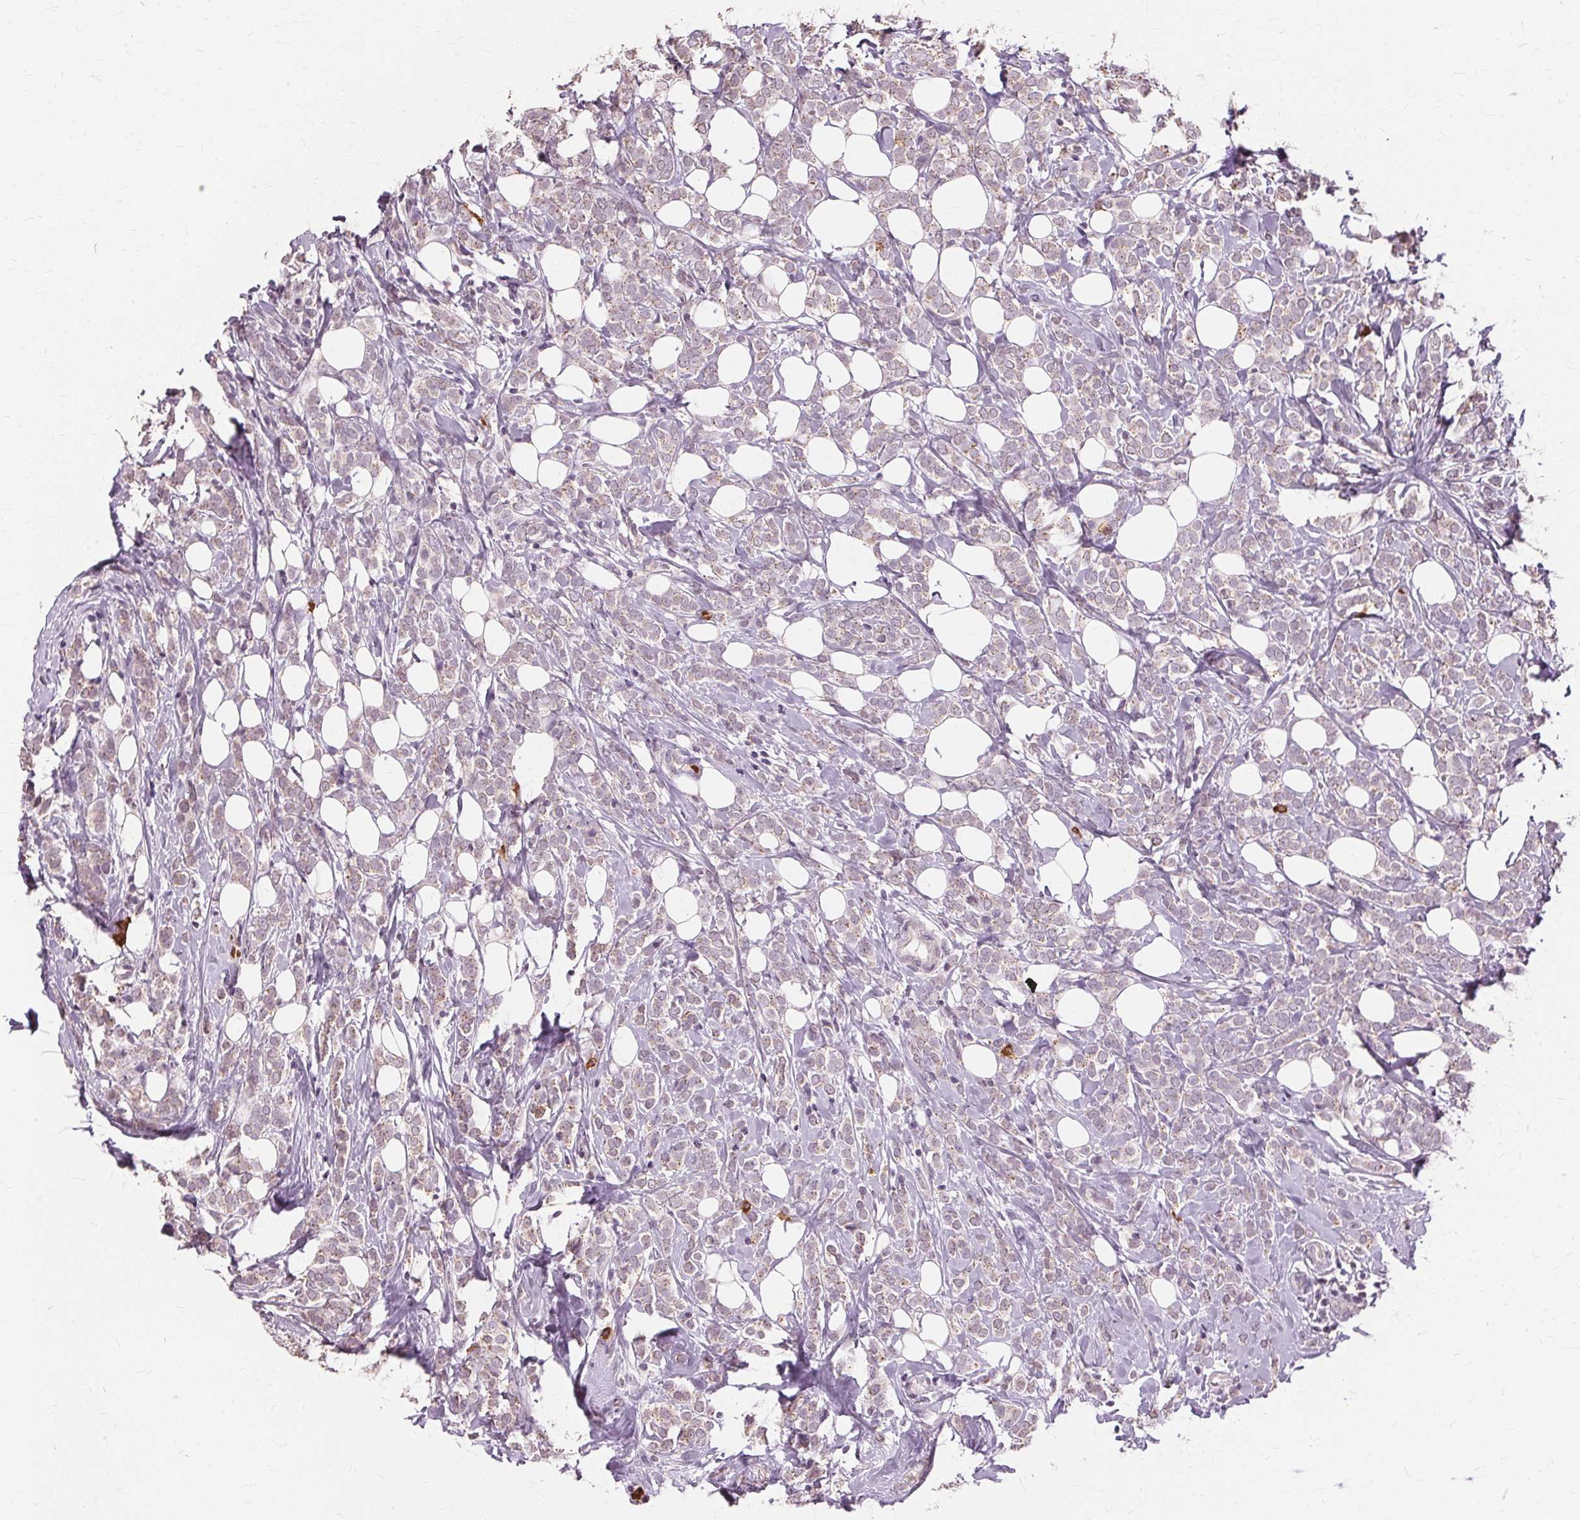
{"staining": {"intensity": "weak", "quantity": "25%-75%", "location": "cytoplasmic/membranous"}, "tissue": "breast cancer", "cell_type": "Tumor cells", "image_type": "cancer", "snomed": [{"axis": "morphology", "description": "Lobular carcinoma"}, {"axis": "topography", "description": "Breast"}], "caption": "Breast cancer was stained to show a protein in brown. There is low levels of weak cytoplasmic/membranous staining in approximately 25%-75% of tumor cells.", "gene": "SIGLEC6", "patient": {"sex": "female", "age": 49}}